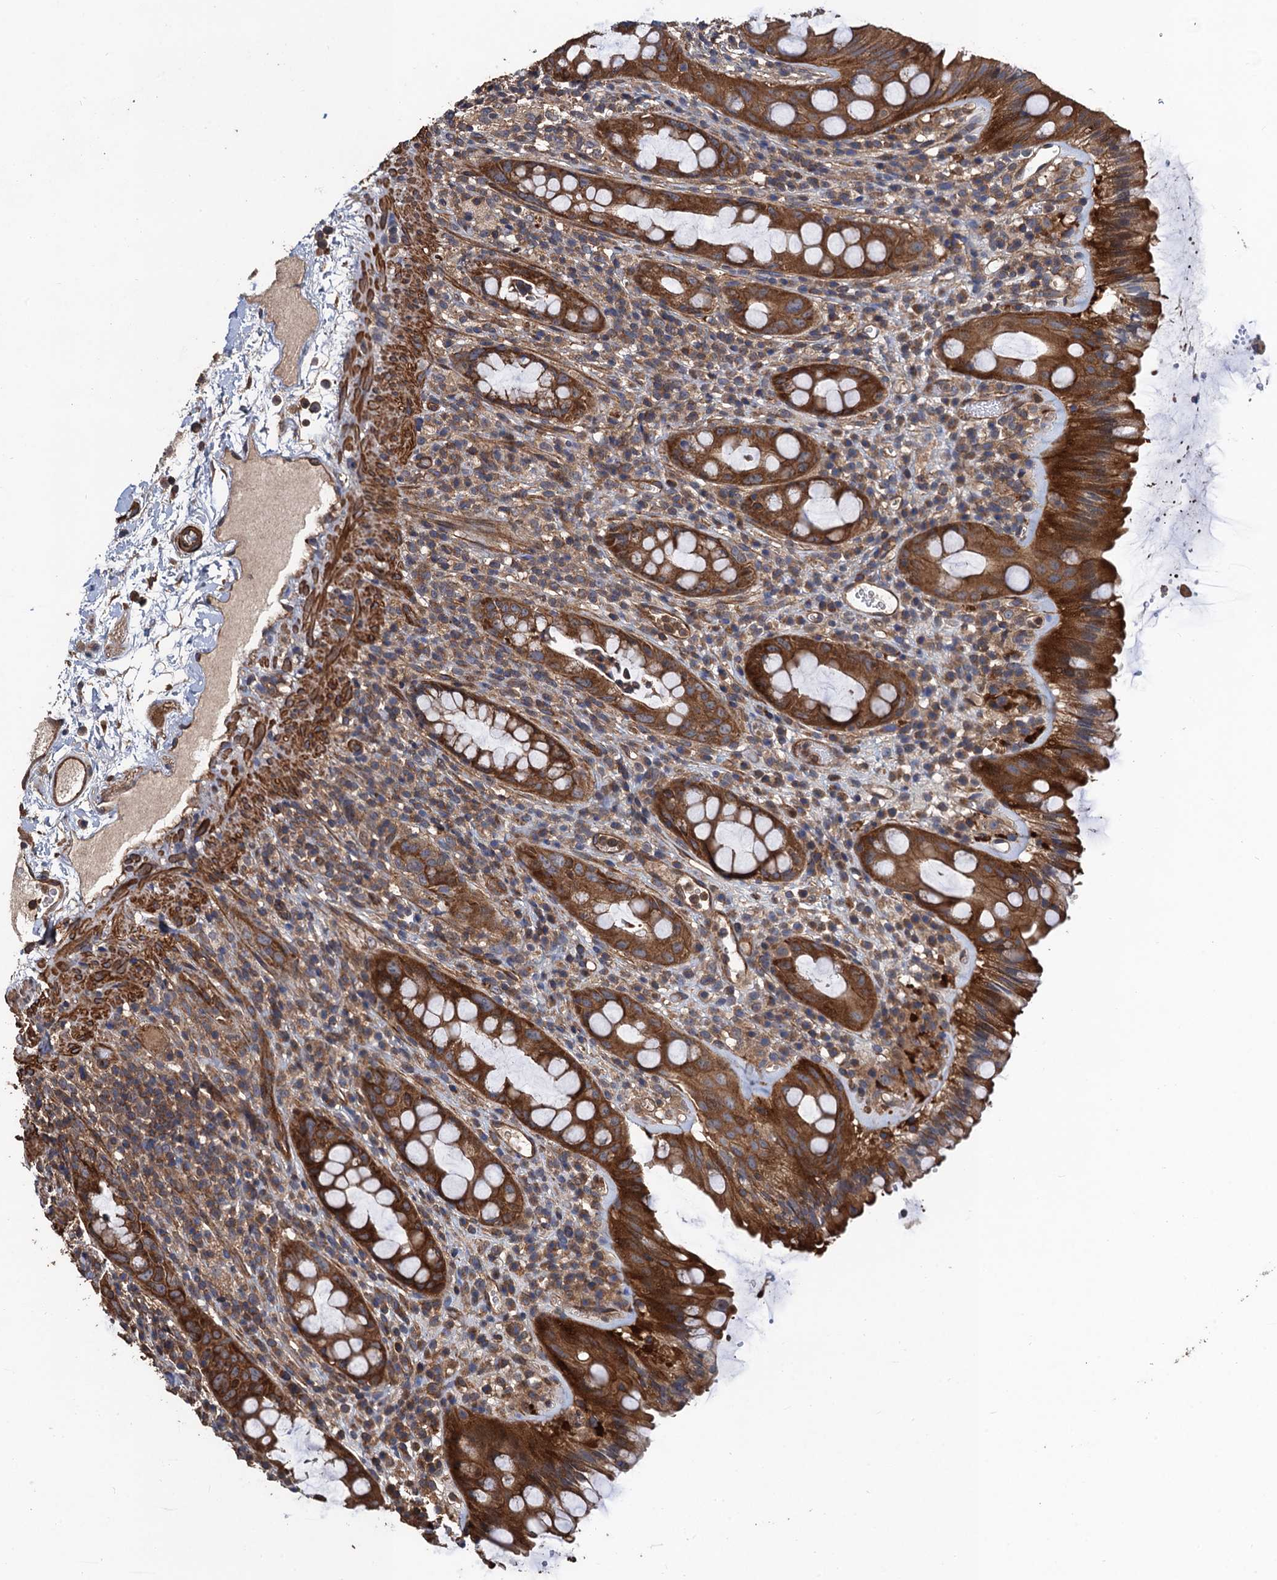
{"staining": {"intensity": "strong", "quantity": ">75%", "location": "cytoplasmic/membranous"}, "tissue": "rectum", "cell_type": "Glandular cells", "image_type": "normal", "snomed": [{"axis": "morphology", "description": "Normal tissue, NOS"}, {"axis": "topography", "description": "Rectum"}], "caption": "Brown immunohistochemical staining in unremarkable rectum displays strong cytoplasmic/membranous expression in approximately >75% of glandular cells.", "gene": "PPP4R1", "patient": {"sex": "female", "age": 57}}